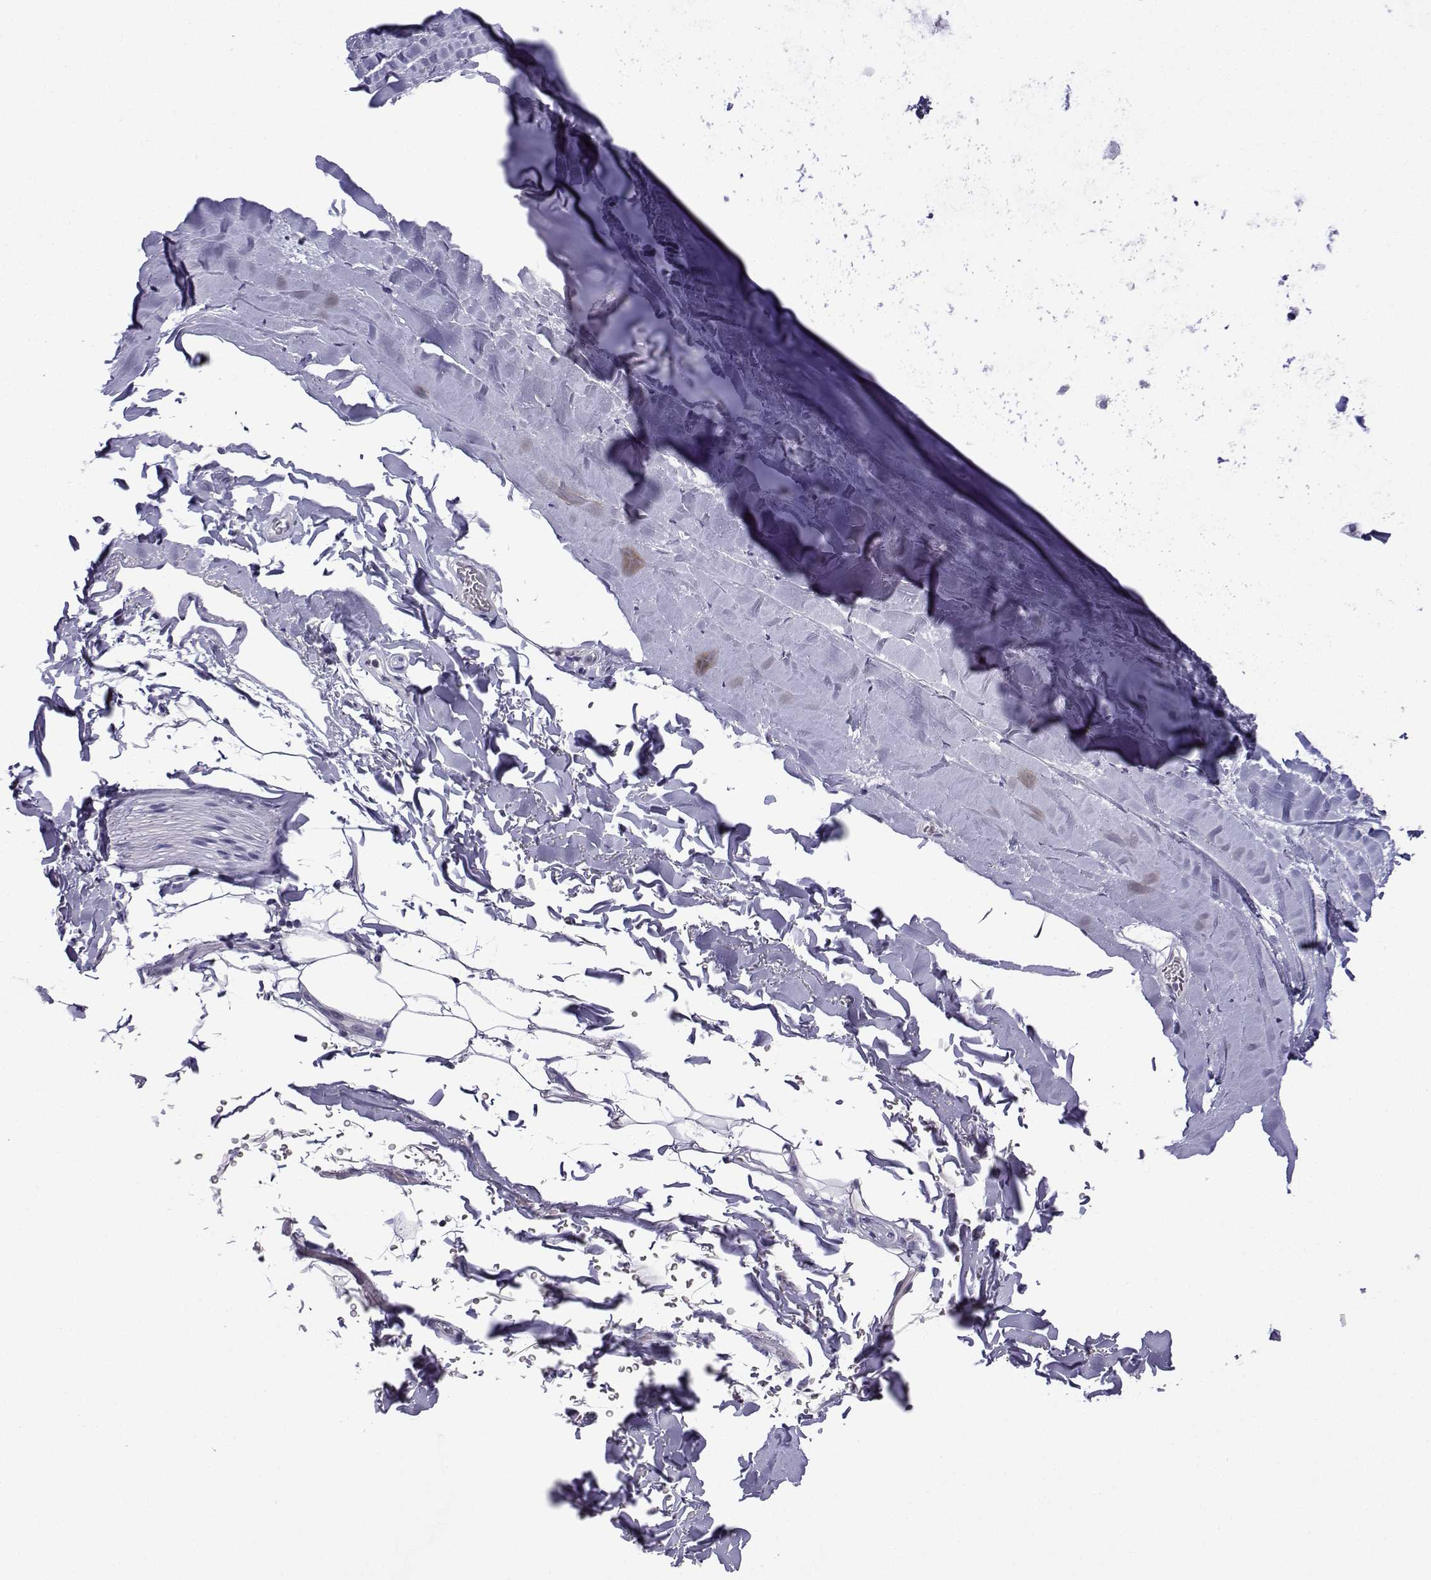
{"staining": {"intensity": "negative", "quantity": "none", "location": "none"}, "tissue": "soft tissue", "cell_type": "Chondrocytes", "image_type": "normal", "snomed": [{"axis": "morphology", "description": "Normal tissue, NOS"}, {"axis": "topography", "description": "Lymph node"}, {"axis": "topography", "description": "Bronchus"}], "caption": "This is an IHC micrograph of normal soft tissue. There is no expression in chondrocytes.", "gene": "INCENP", "patient": {"sex": "female", "age": 70}}